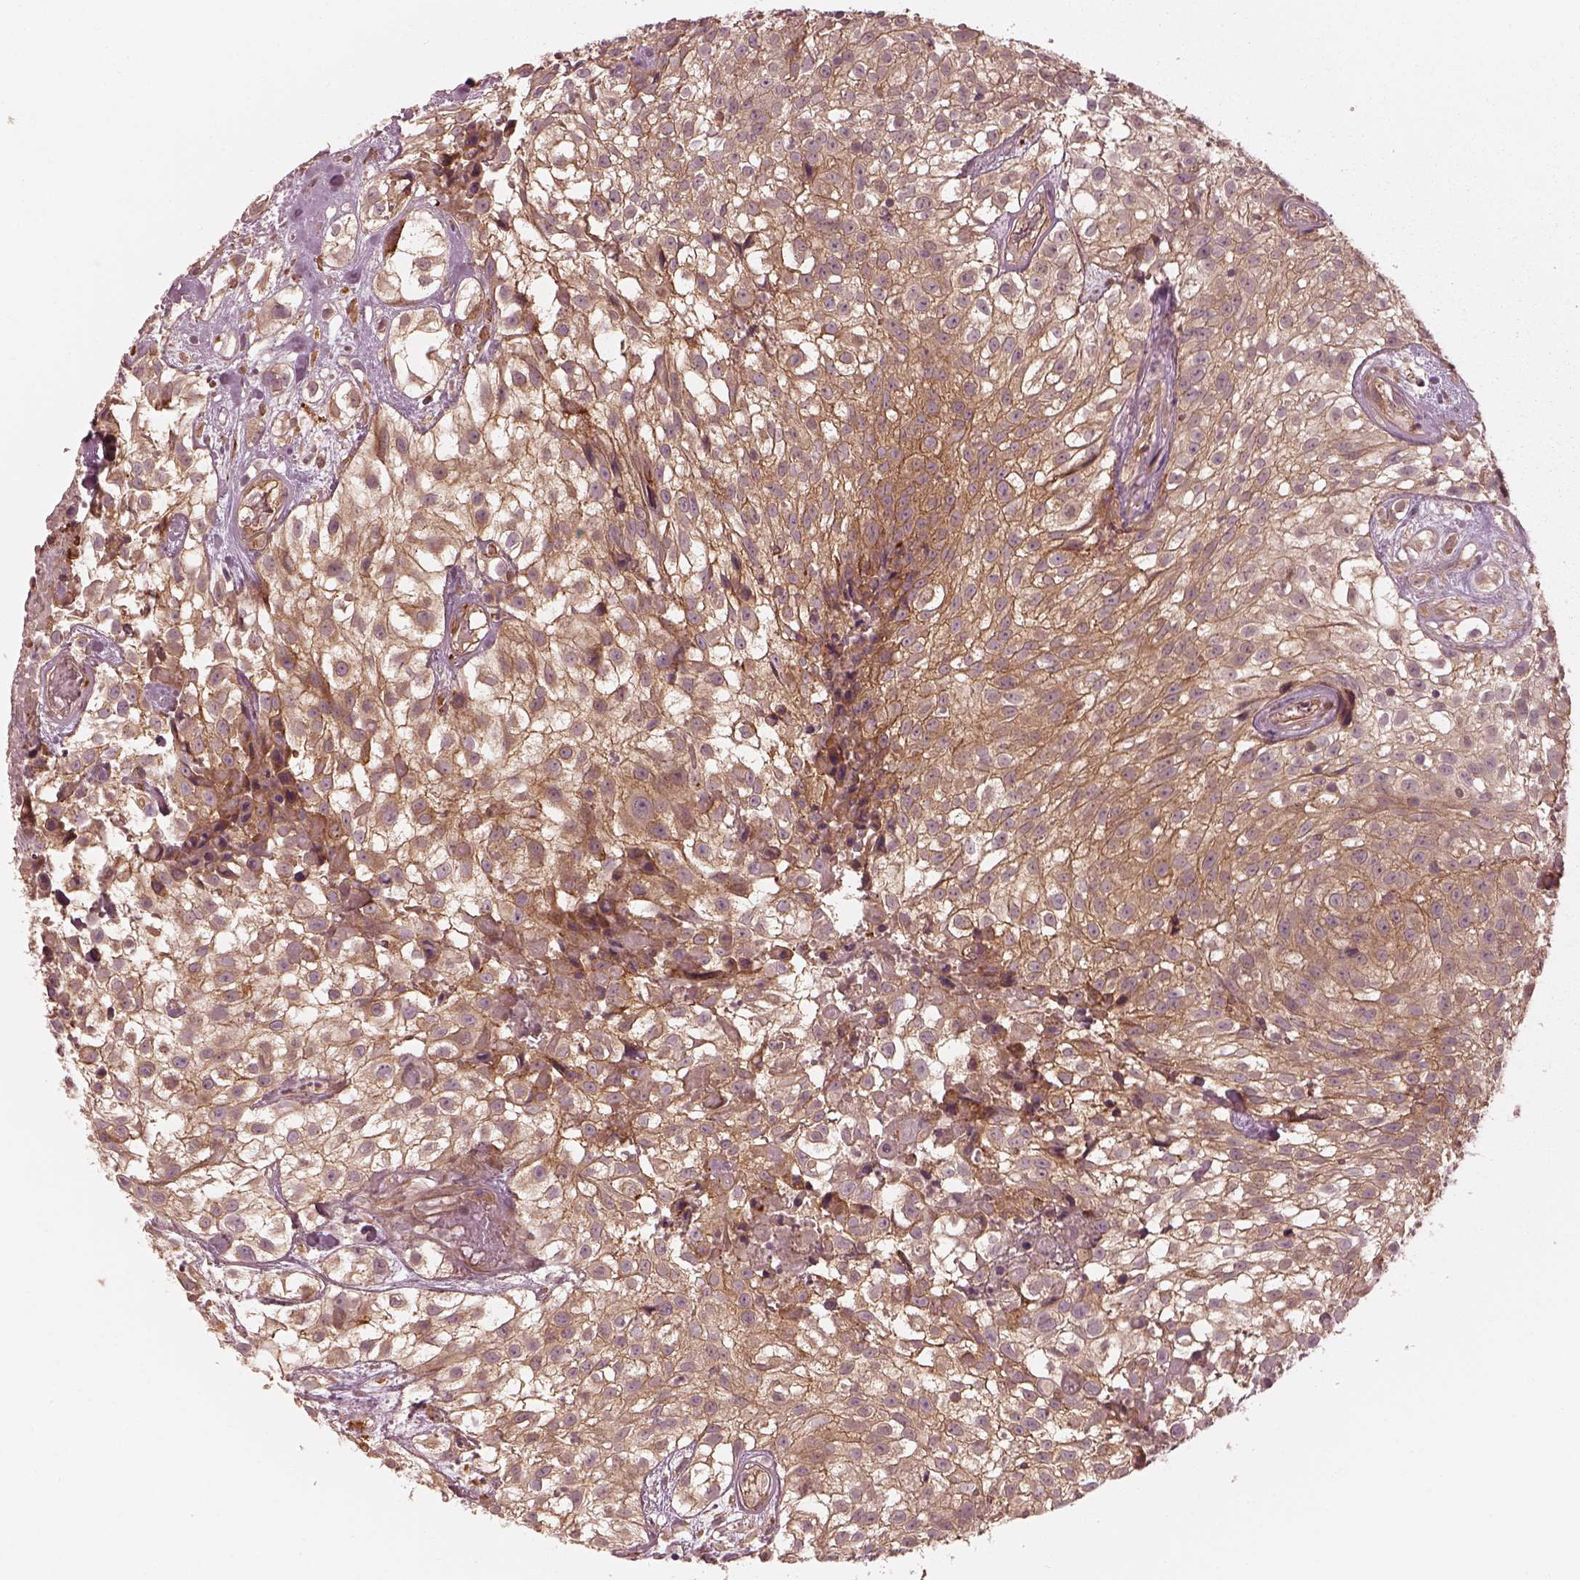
{"staining": {"intensity": "moderate", "quantity": ">75%", "location": "cytoplasmic/membranous"}, "tissue": "urothelial cancer", "cell_type": "Tumor cells", "image_type": "cancer", "snomed": [{"axis": "morphology", "description": "Urothelial carcinoma, High grade"}, {"axis": "topography", "description": "Urinary bladder"}], "caption": "About >75% of tumor cells in urothelial cancer display moderate cytoplasmic/membranous protein expression as visualized by brown immunohistochemical staining.", "gene": "FAM107B", "patient": {"sex": "male", "age": 56}}